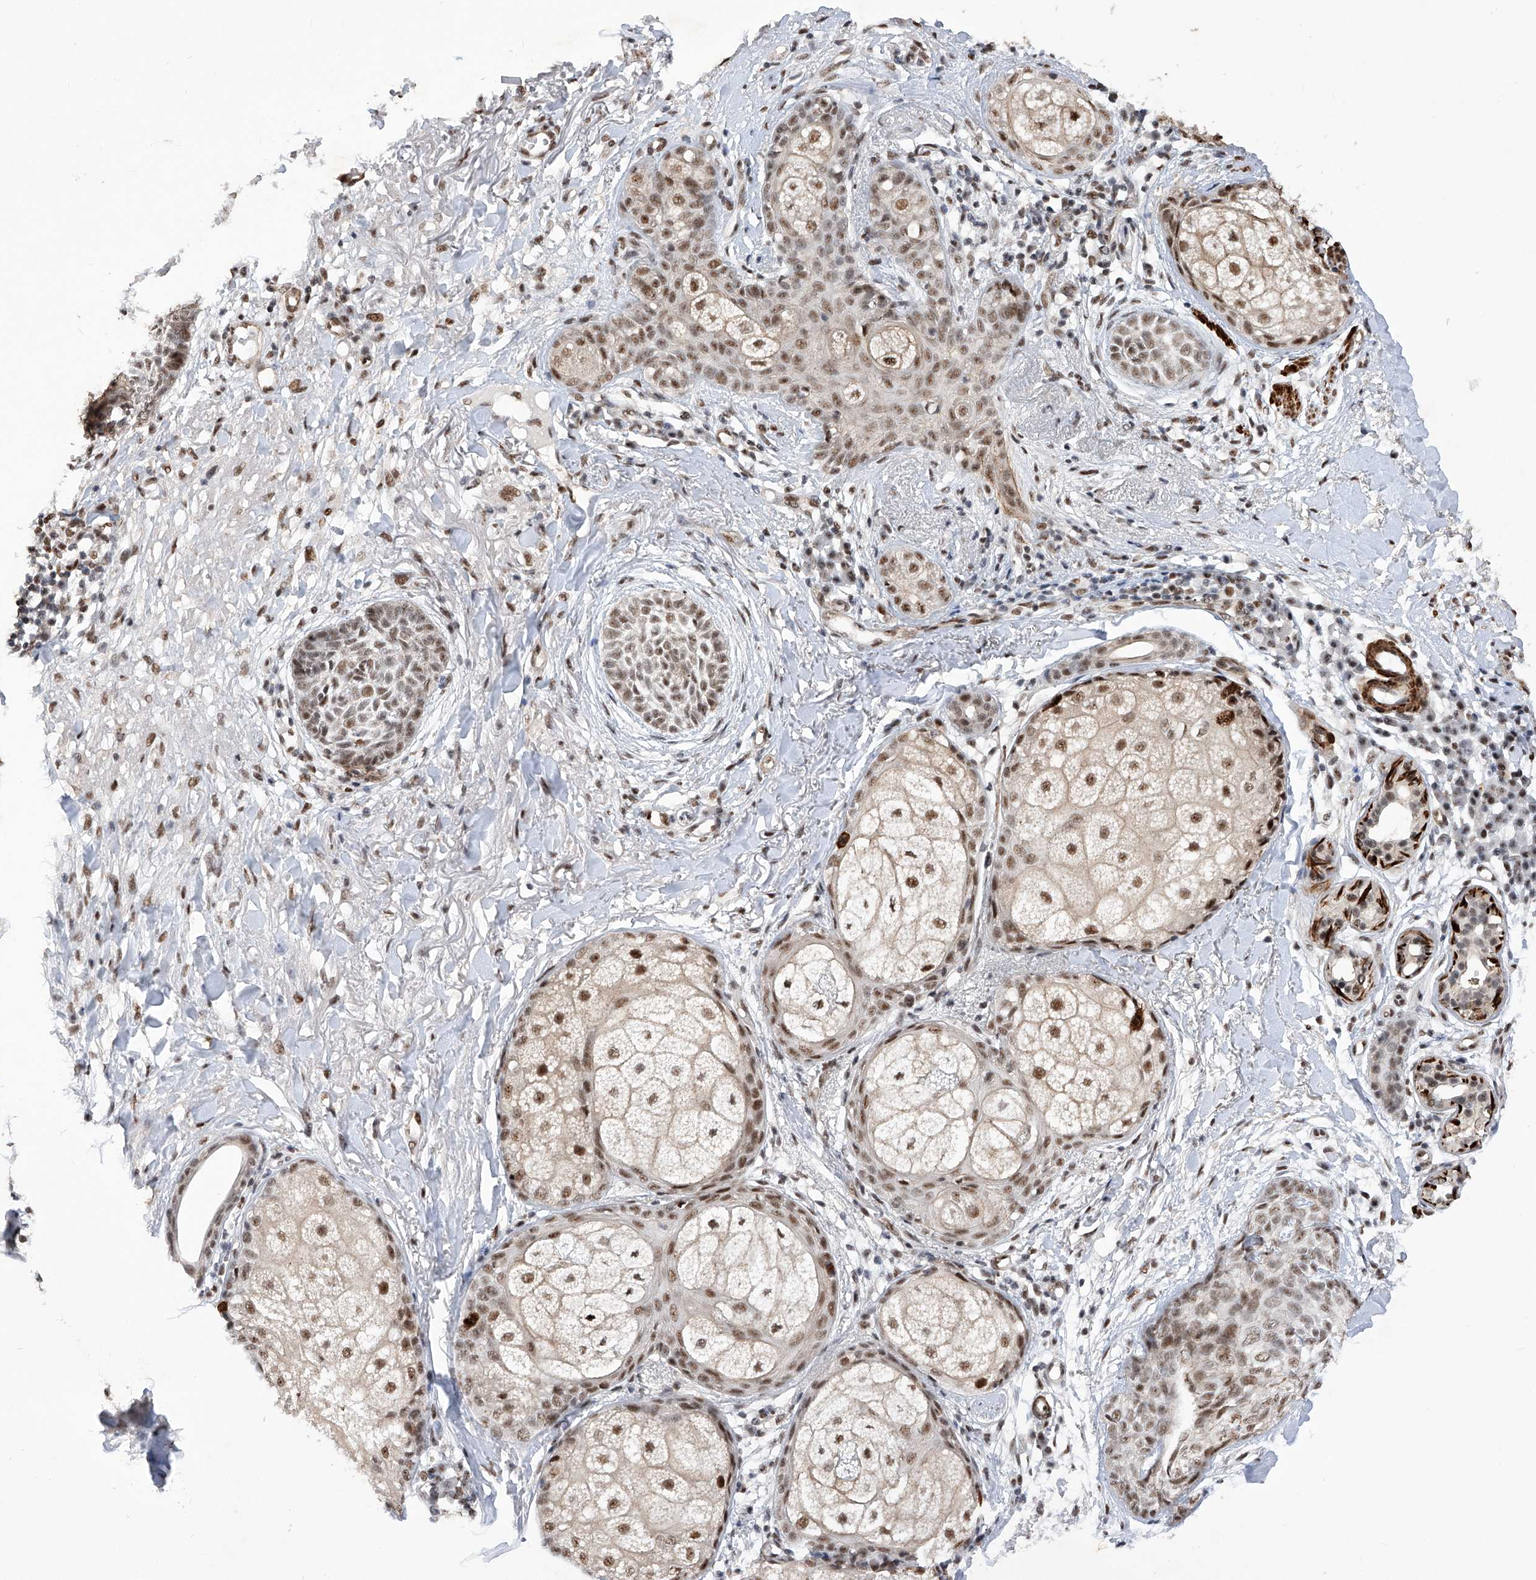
{"staining": {"intensity": "moderate", "quantity": ">75%", "location": "nuclear"}, "tissue": "skin cancer", "cell_type": "Tumor cells", "image_type": "cancer", "snomed": [{"axis": "morphology", "description": "Basal cell carcinoma"}, {"axis": "topography", "description": "Skin"}], "caption": "Human skin cancer (basal cell carcinoma) stained with a brown dye displays moderate nuclear positive positivity in approximately >75% of tumor cells.", "gene": "NFATC4", "patient": {"sex": "male", "age": 85}}